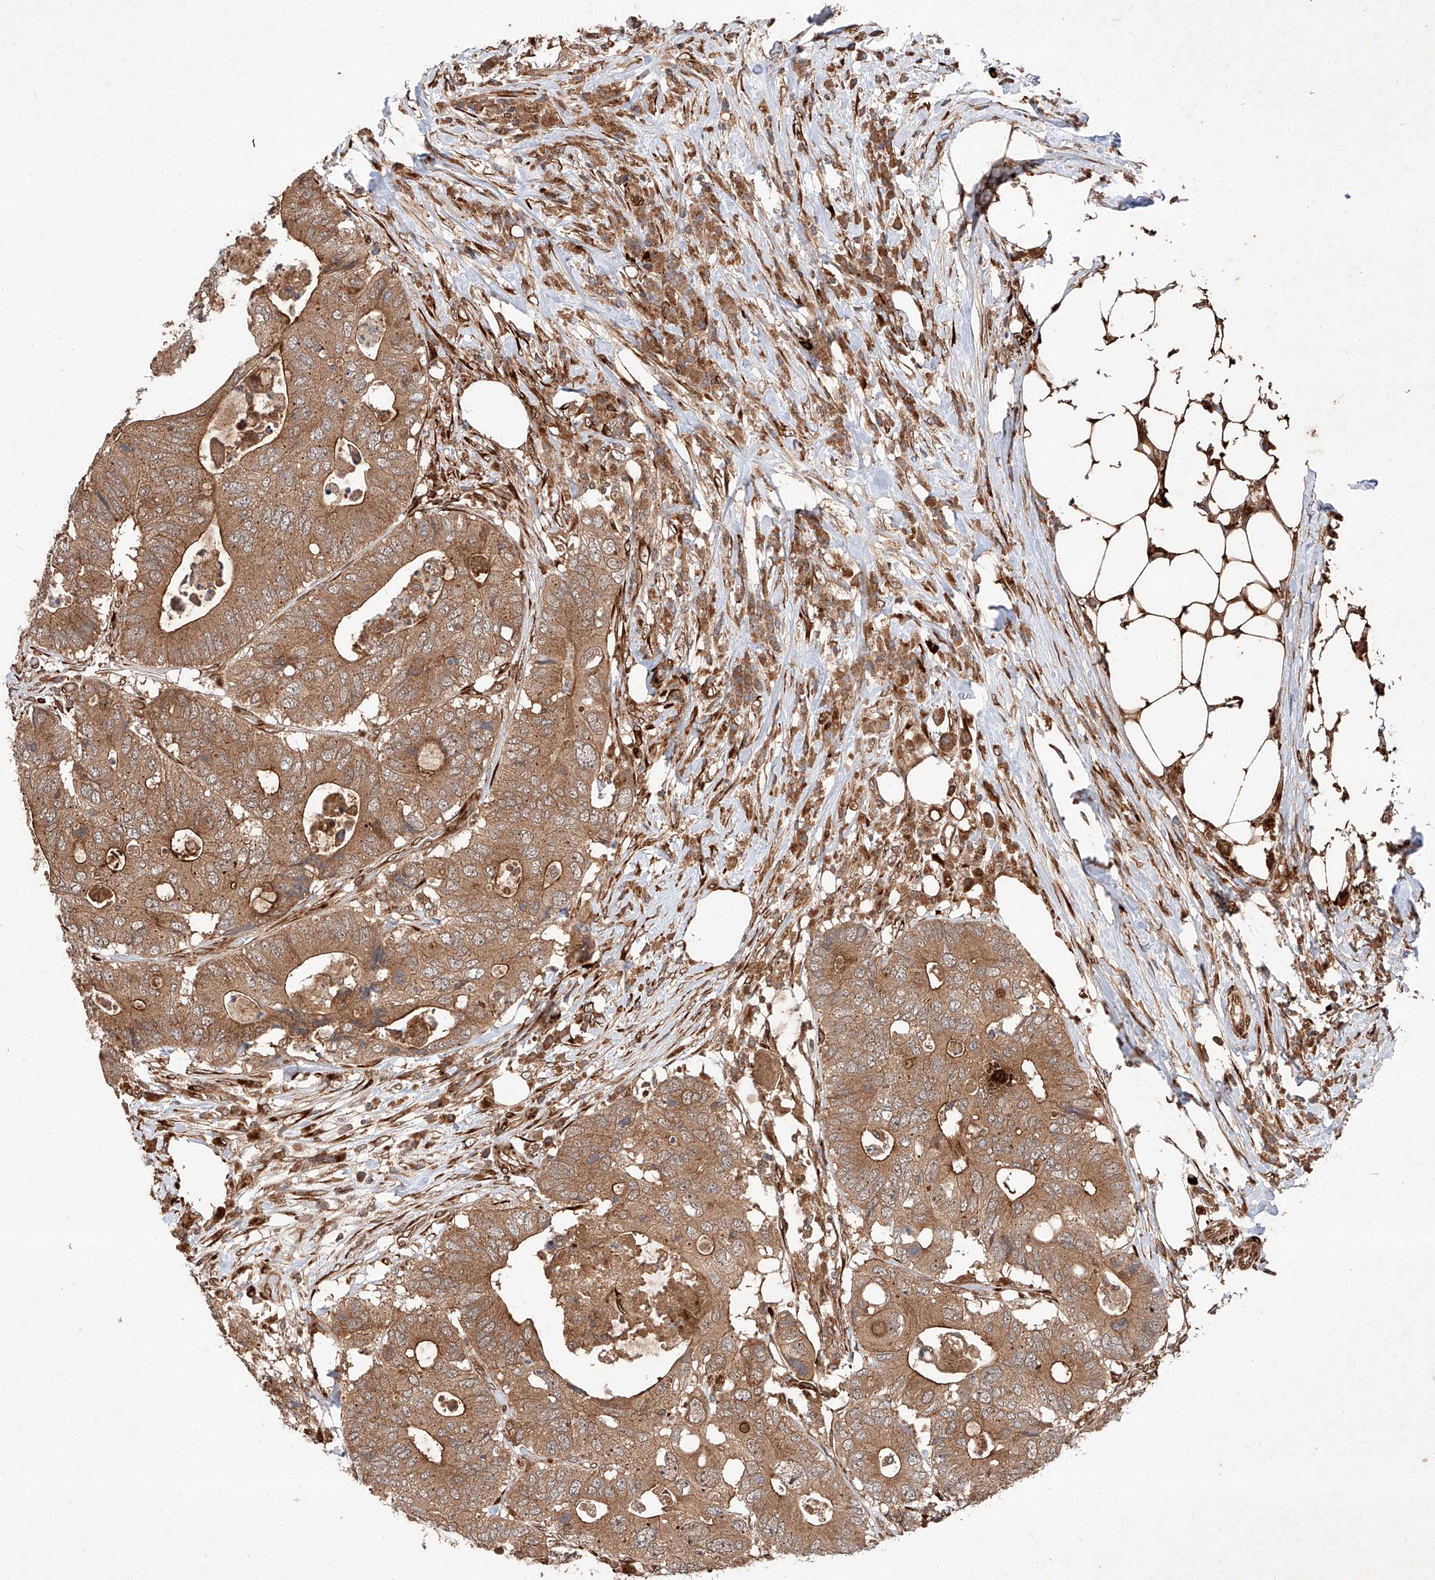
{"staining": {"intensity": "moderate", "quantity": ">75%", "location": "cytoplasmic/membranous"}, "tissue": "colorectal cancer", "cell_type": "Tumor cells", "image_type": "cancer", "snomed": [{"axis": "morphology", "description": "Adenocarcinoma, NOS"}, {"axis": "topography", "description": "Colon"}], "caption": "Protein expression analysis of human colorectal adenocarcinoma reveals moderate cytoplasmic/membranous positivity in approximately >75% of tumor cells.", "gene": "ZFP28", "patient": {"sex": "male", "age": 71}}